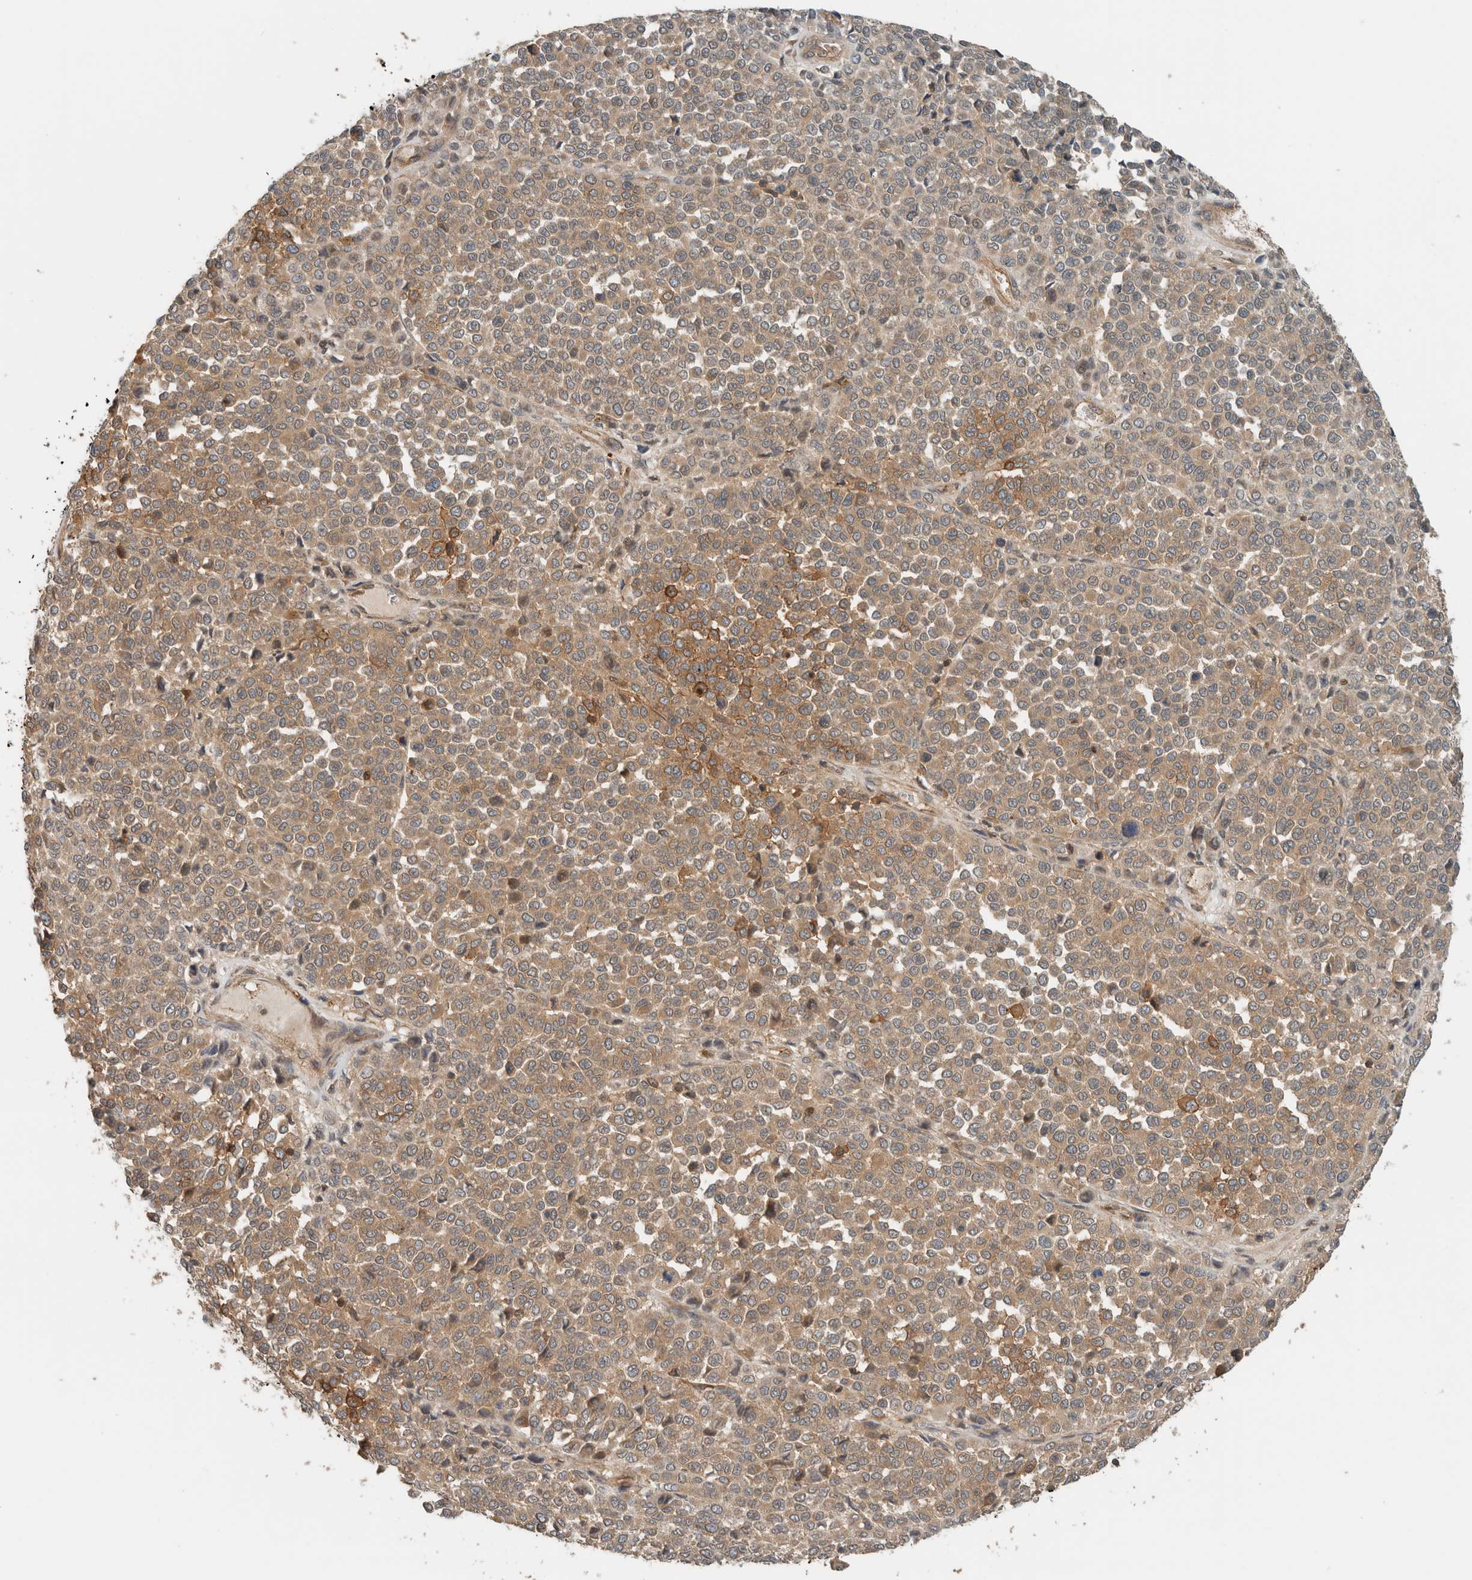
{"staining": {"intensity": "moderate", "quantity": ">75%", "location": "cytoplasmic/membranous"}, "tissue": "melanoma", "cell_type": "Tumor cells", "image_type": "cancer", "snomed": [{"axis": "morphology", "description": "Malignant melanoma, Metastatic site"}, {"axis": "topography", "description": "Pancreas"}], "caption": "Immunohistochemical staining of human melanoma demonstrates medium levels of moderate cytoplasmic/membranous protein expression in approximately >75% of tumor cells. (DAB = brown stain, brightfield microscopy at high magnification).", "gene": "PFDN4", "patient": {"sex": "female", "age": 30}}